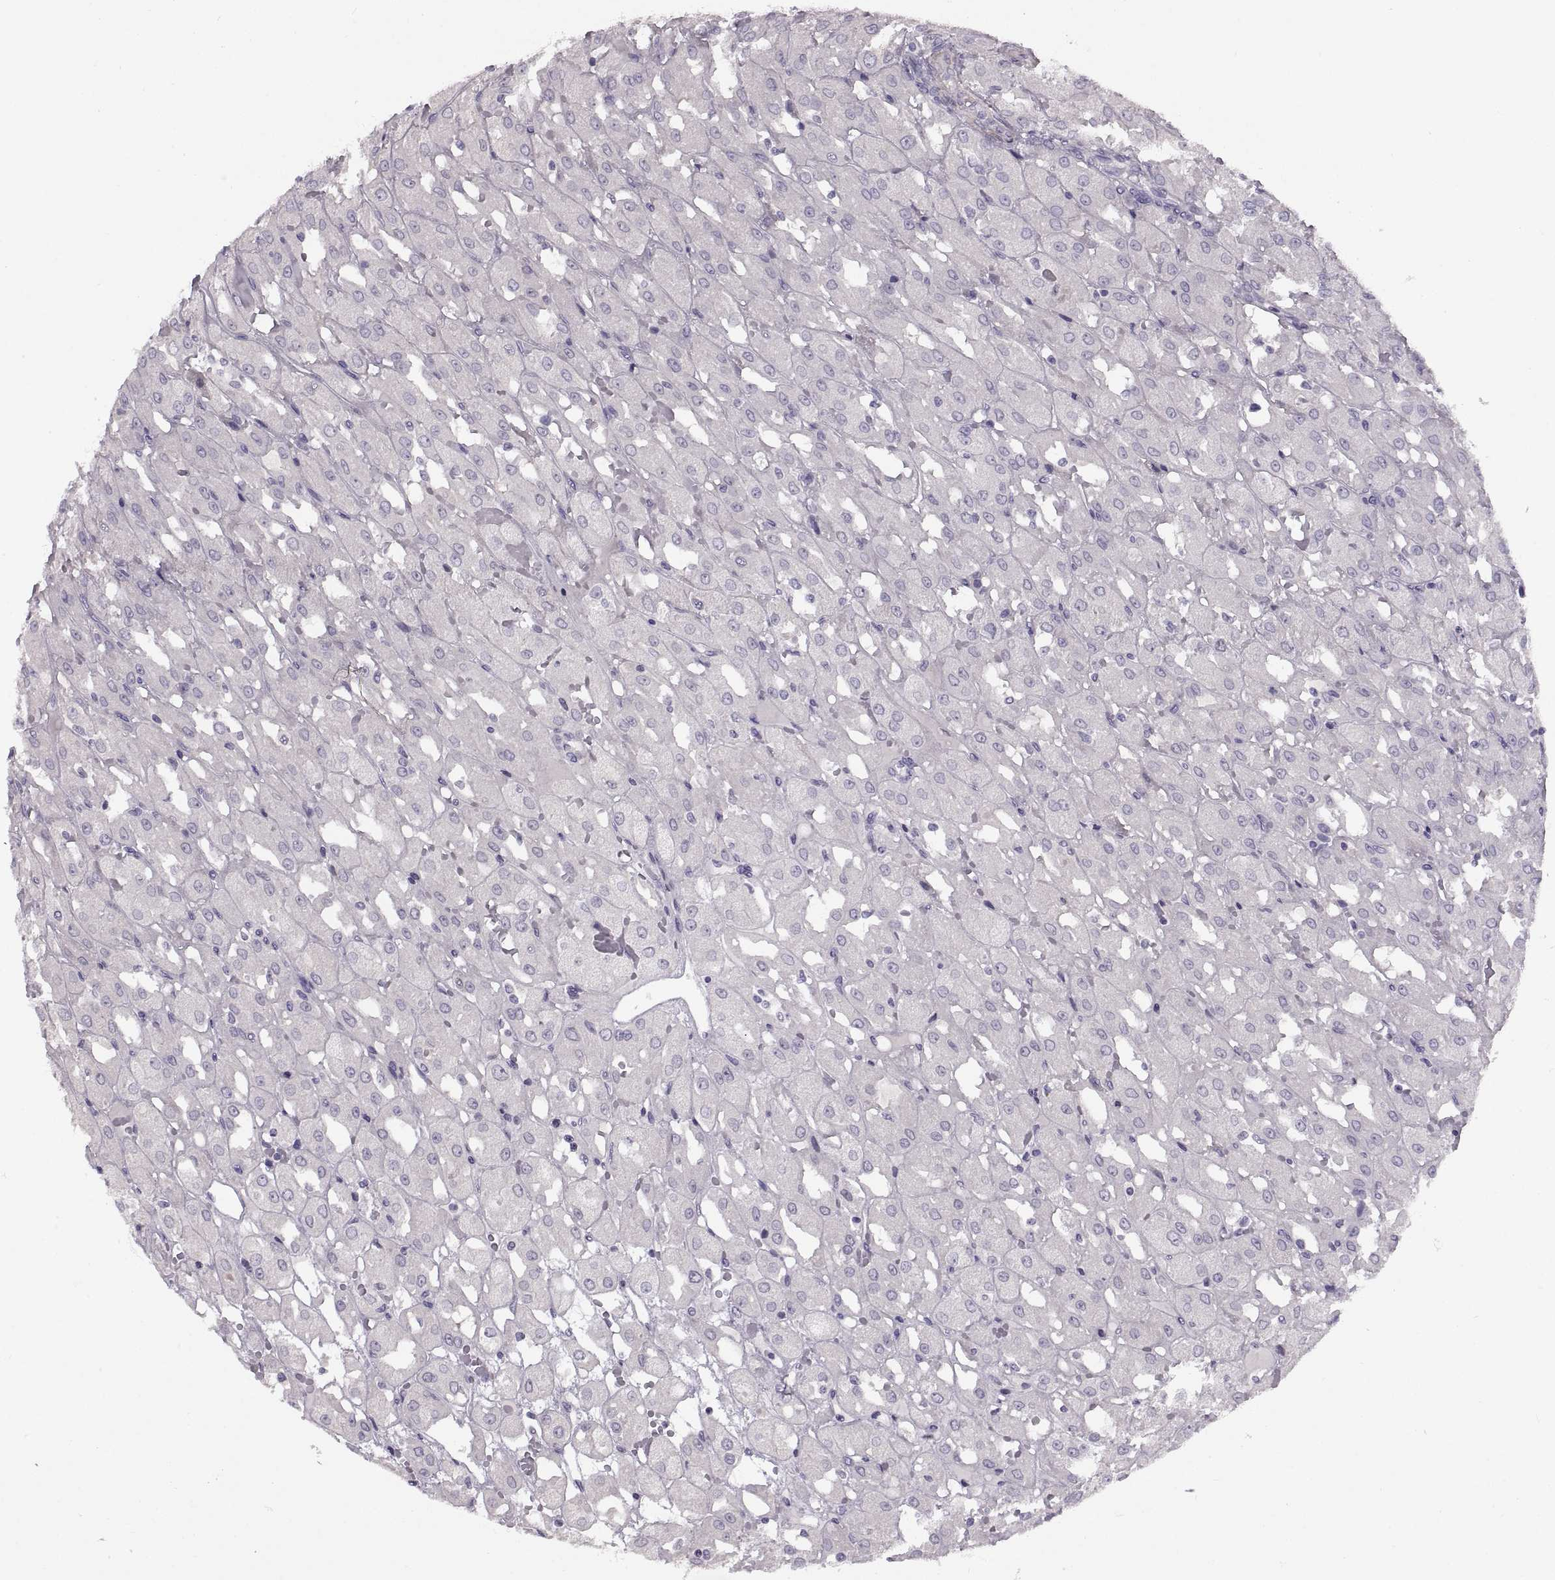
{"staining": {"intensity": "negative", "quantity": "none", "location": "none"}, "tissue": "renal cancer", "cell_type": "Tumor cells", "image_type": "cancer", "snomed": [{"axis": "morphology", "description": "Adenocarcinoma, NOS"}, {"axis": "topography", "description": "Kidney"}], "caption": "DAB (3,3'-diaminobenzidine) immunohistochemical staining of human renal adenocarcinoma displays no significant staining in tumor cells. (DAB immunohistochemistry with hematoxylin counter stain).", "gene": "BSPH1", "patient": {"sex": "male", "age": 72}}